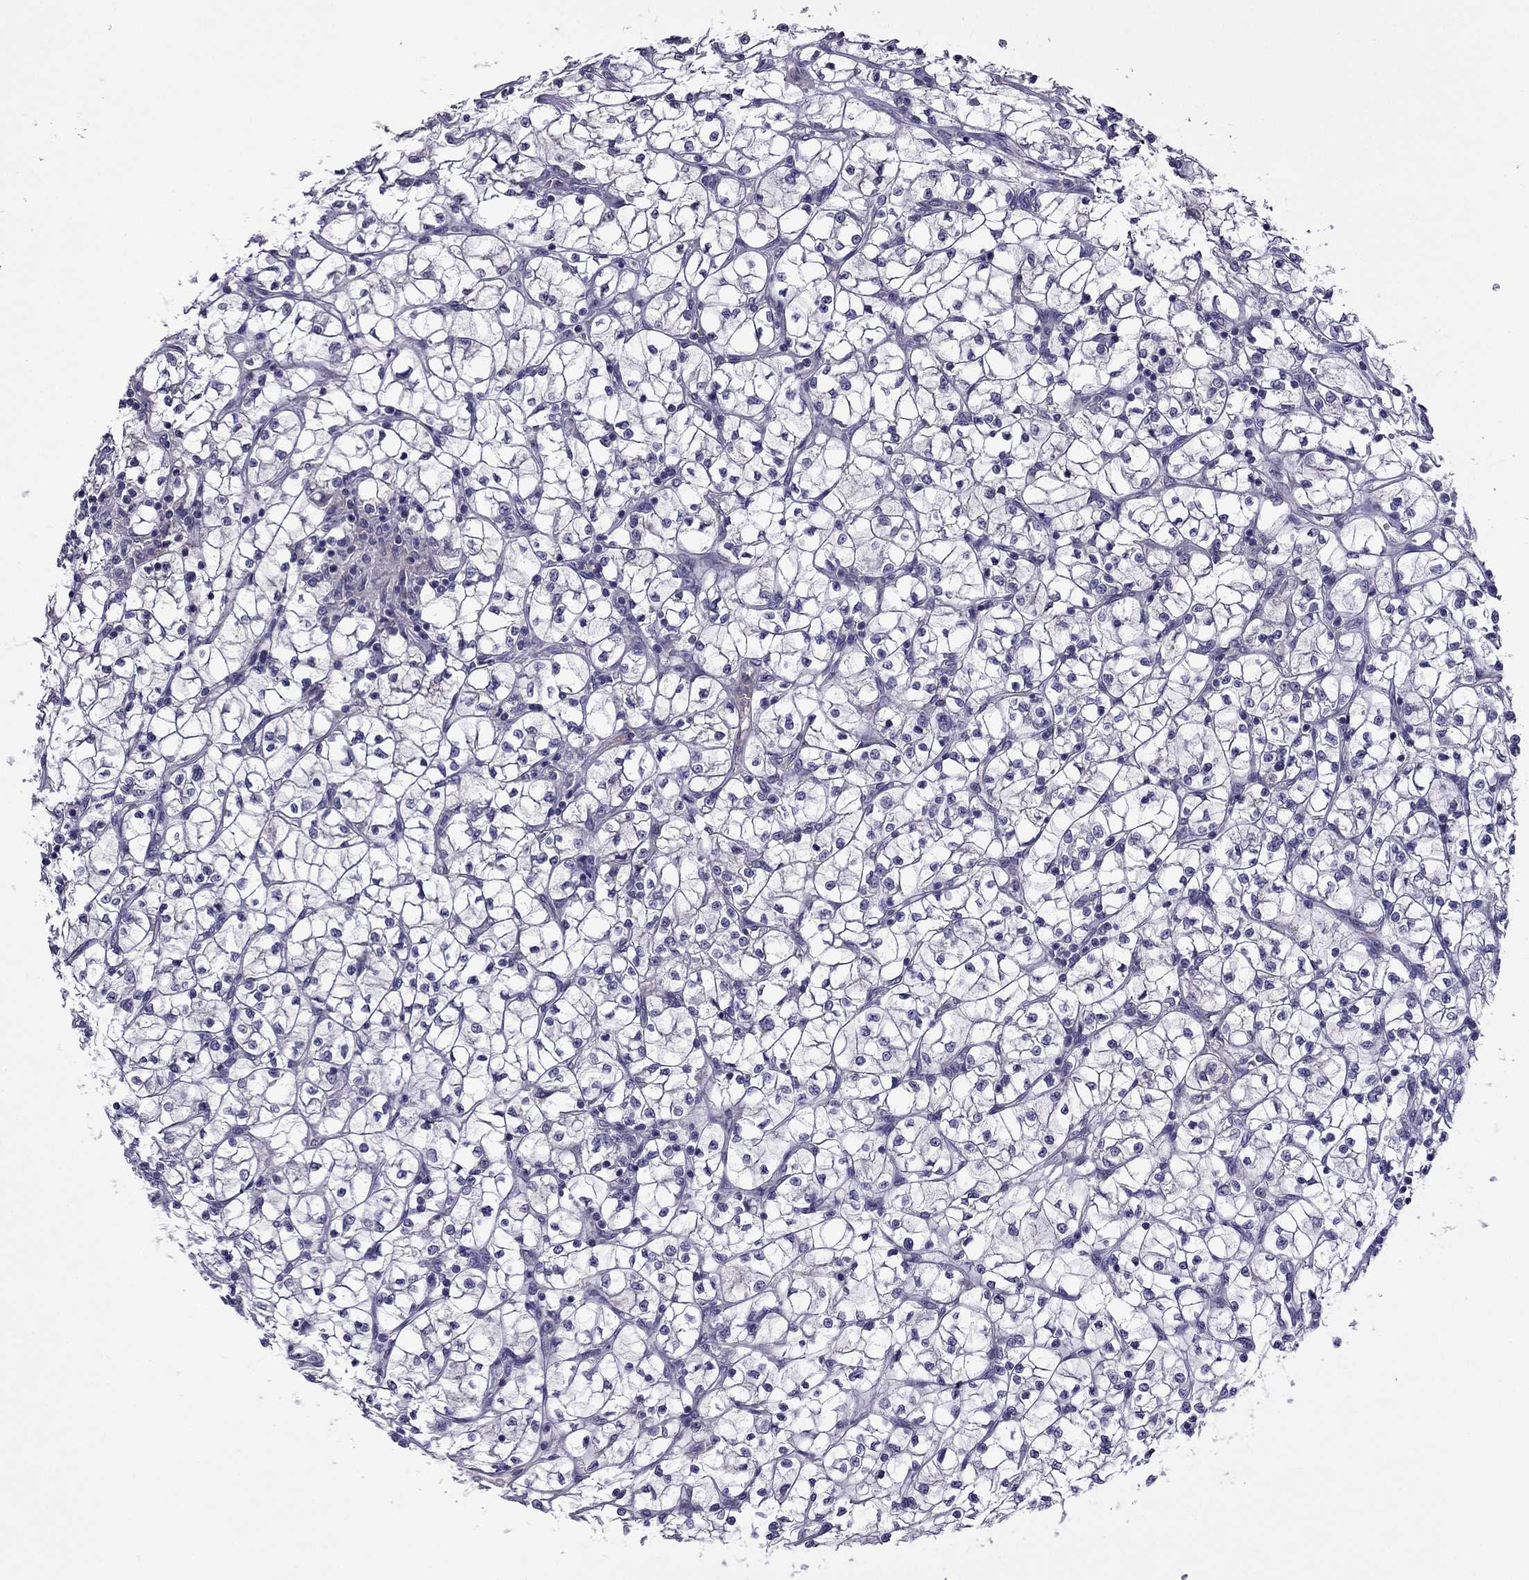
{"staining": {"intensity": "negative", "quantity": "none", "location": "none"}, "tissue": "renal cancer", "cell_type": "Tumor cells", "image_type": "cancer", "snomed": [{"axis": "morphology", "description": "Adenocarcinoma, NOS"}, {"axis": "topography", "description": "Kidney"}], "caption": "IHC of renal cancer displays no expression in tumor cells.", "gene": "SPTBN4", "patient": {"sex": "female", "age": 64}}